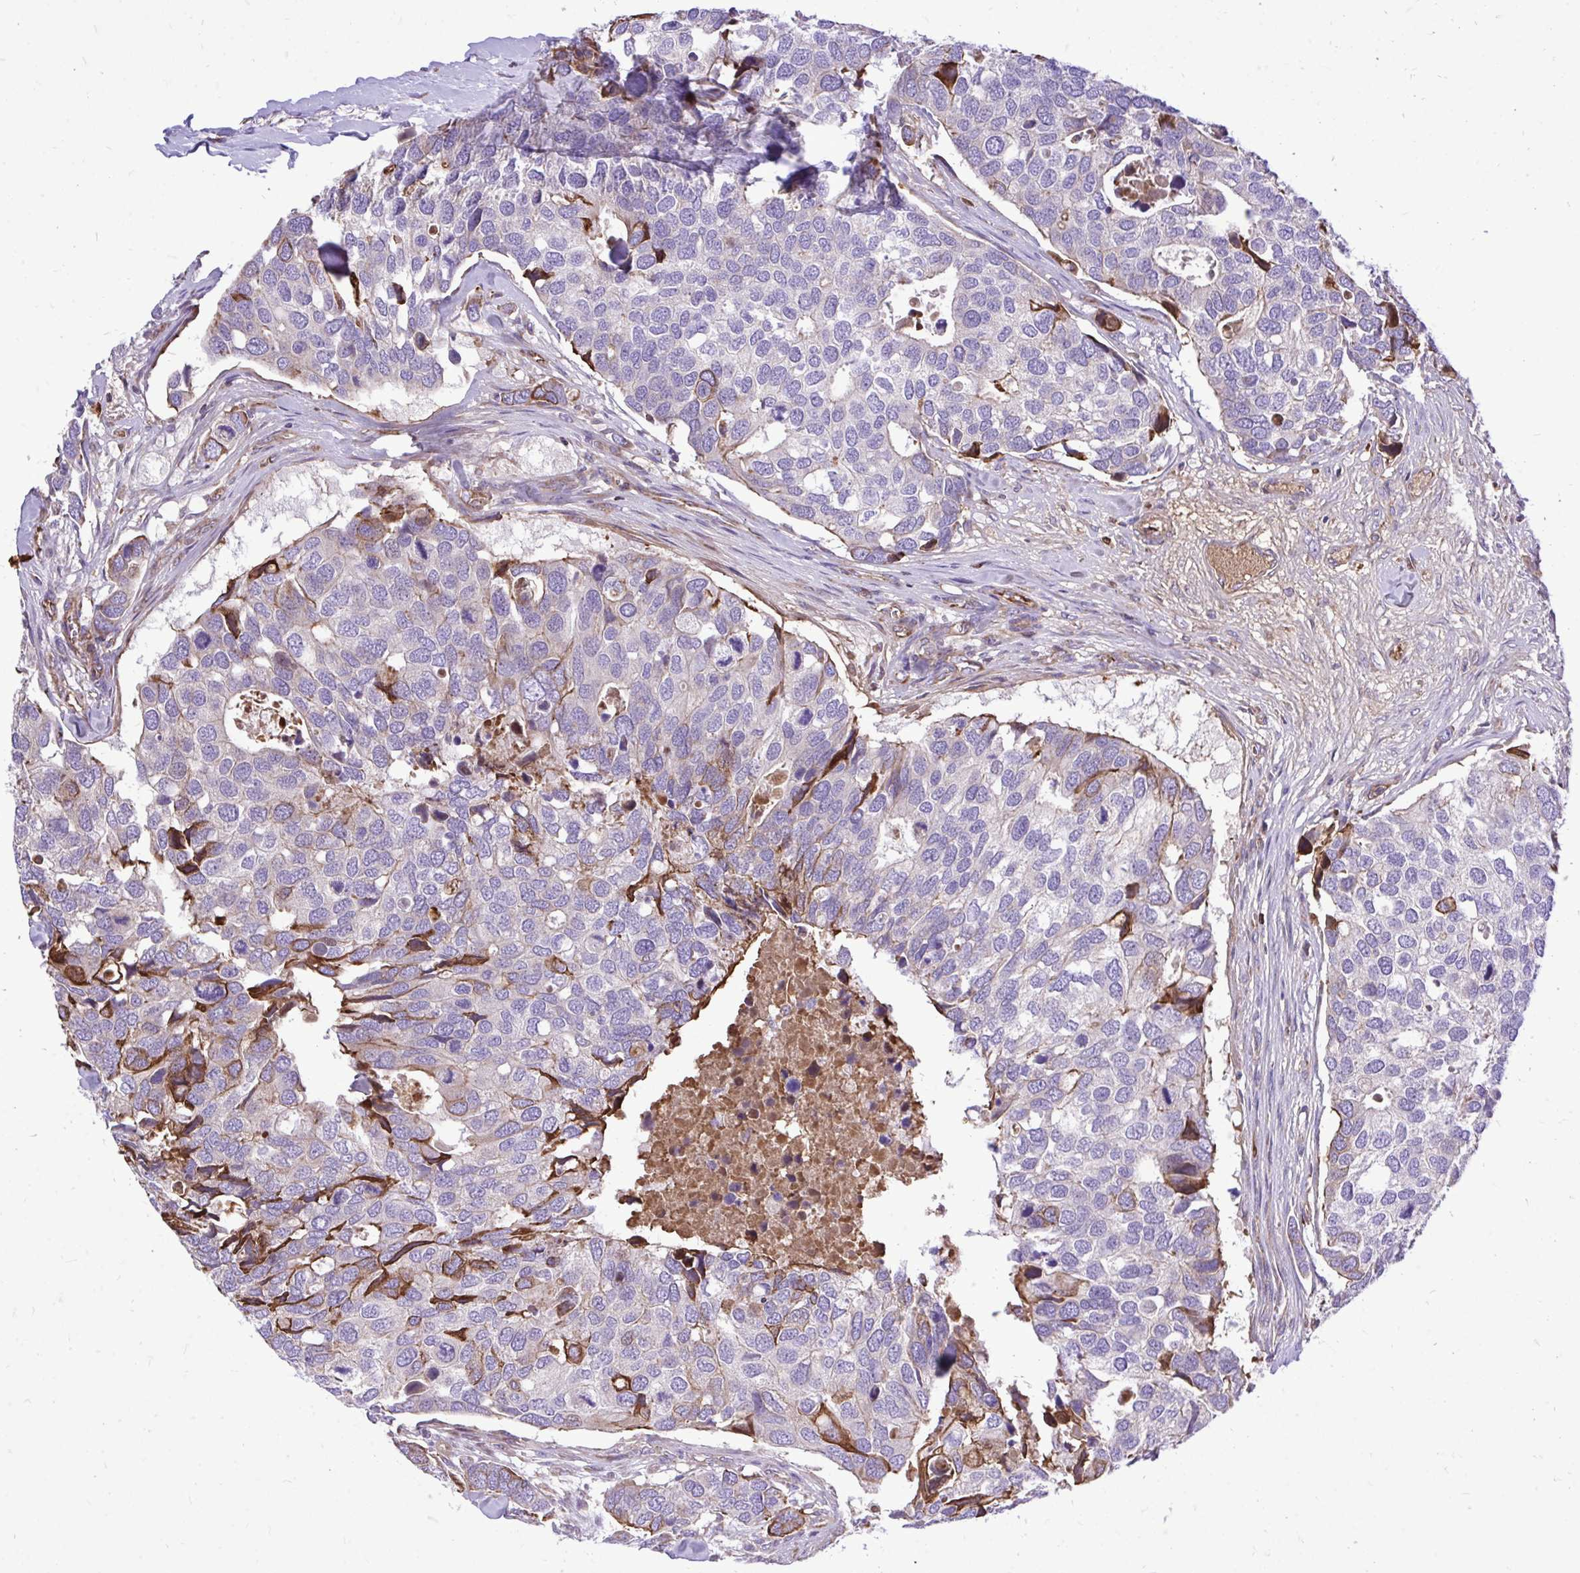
{"staining": {"intensity": "moderate", "quantity": "<25%", "location": "cytoplasmic/membranous"}, "tissue": "breast cancer", "cell_type": "Tumor cells", "image_type": "cancer", "snomed": [{"axis": "morphology", "description": "Duct carcinoma"}, {"axis": "topography", "description": "Breast"}], "caption": "Infiltrating ductal carcinoma (breast) stained for a protein demonstrates moderate cytoplasmic/membranous positivity in tumor cells.", "gene": "ATP13A2", "patient": {"sex": "female", "age": 83}}